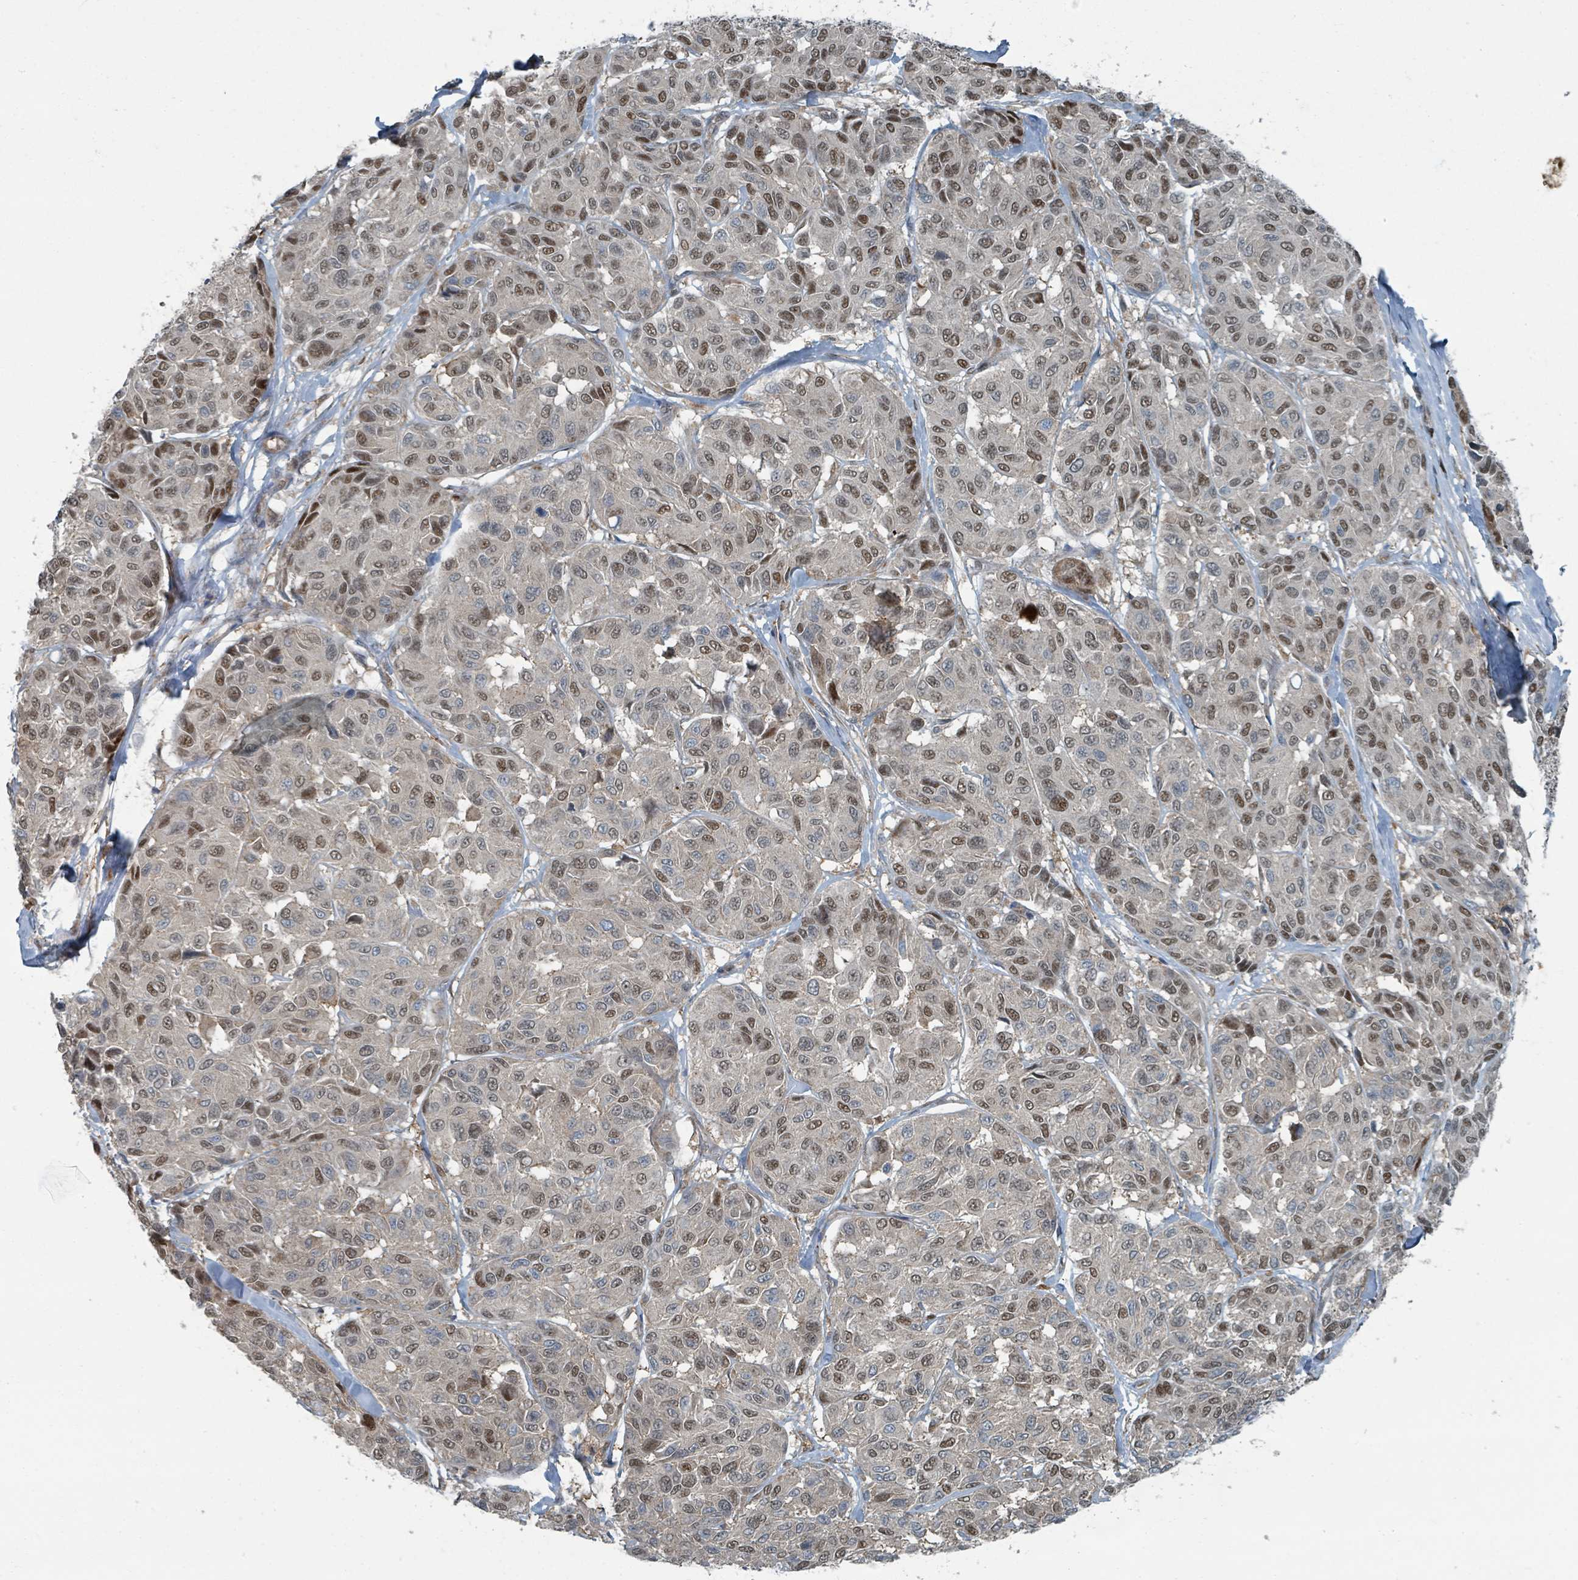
{"staining": {"intensity": "moderate", "quantity": "25%-75%", "location": "nuclear"}, "tissue": "melanoma", "cell_type": "Tumor cells", "image_type": "cancer", "snomed": [{"axis": "morphology", "description": "Malignant melanoma, NOS"}, {"axis": "topography", "description": "Skin"}], "caption": "Immunohistochemistry photomicrograph of neoplastic tissue: human malignant melanoma stained using immunohistochemistry demonstrates medium levels of moderate protein expression localized specifically in the nuclear of tumor cells, appearing as a nuclear brown color.", "gene": "RHPN2", "patient": {"sex": "female", "age": 66}}